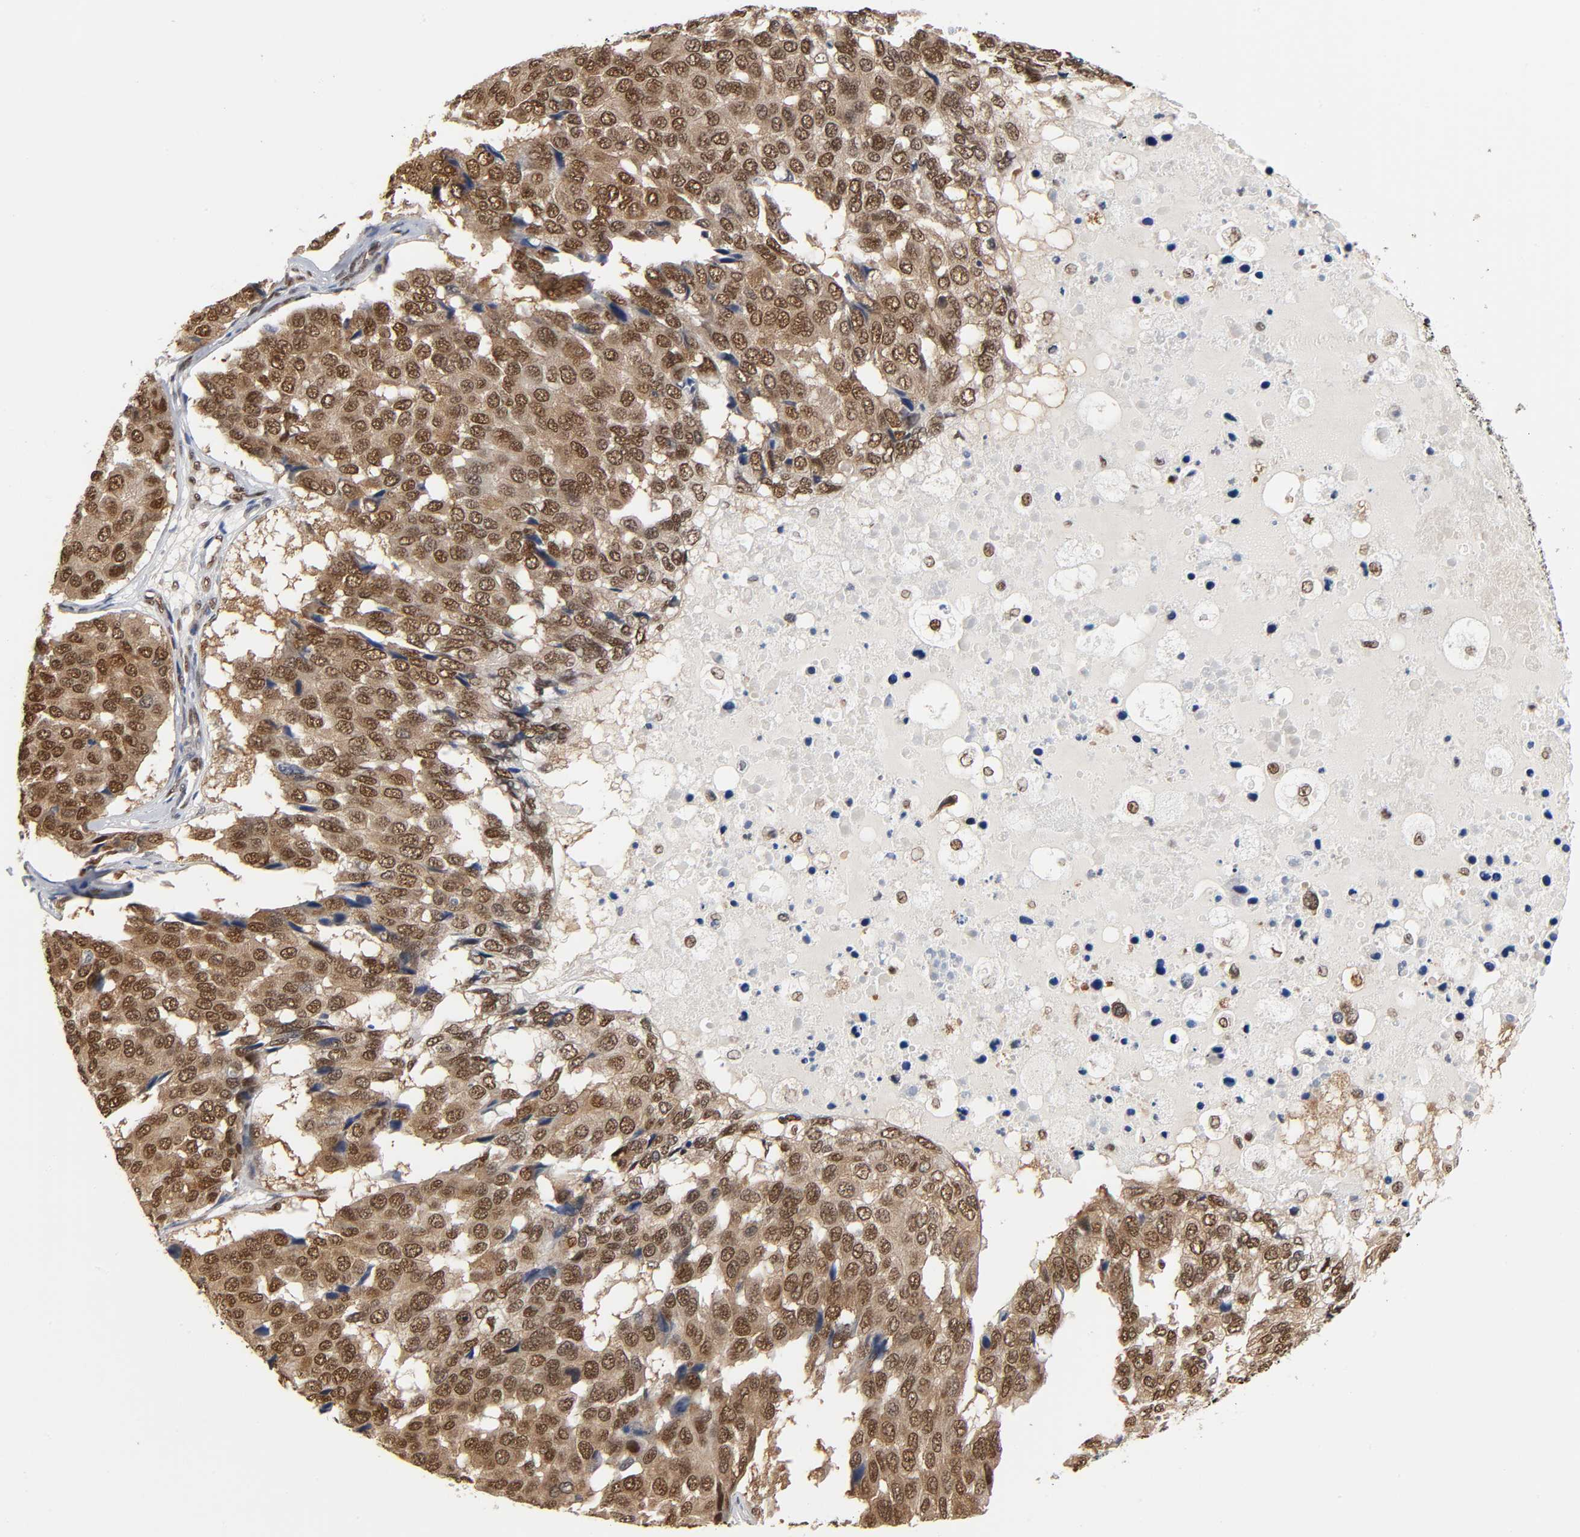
{"staining": {"intensity": "strong", "quantity": ">75%", "location": "cytoplasmic/membranous,nuclear"}, "tissue": "pancreatic cancer", "cell_type": "Tumor cells", "image_type": "cancer", "snomed": [{"axis": "morphology", "description": "Adenocarcinoma, NOS"}, {"axis": "topography", "description": "Pancreas"}], "caption": "Immunohistochemical staining of human pancreatic cancer shows strong cytoplasmic/membranous and nuclear protein expression in approximately >75% of tumor cells.", "gene": "ILKAP", "patient": {"sex": "male", "age": 50}}